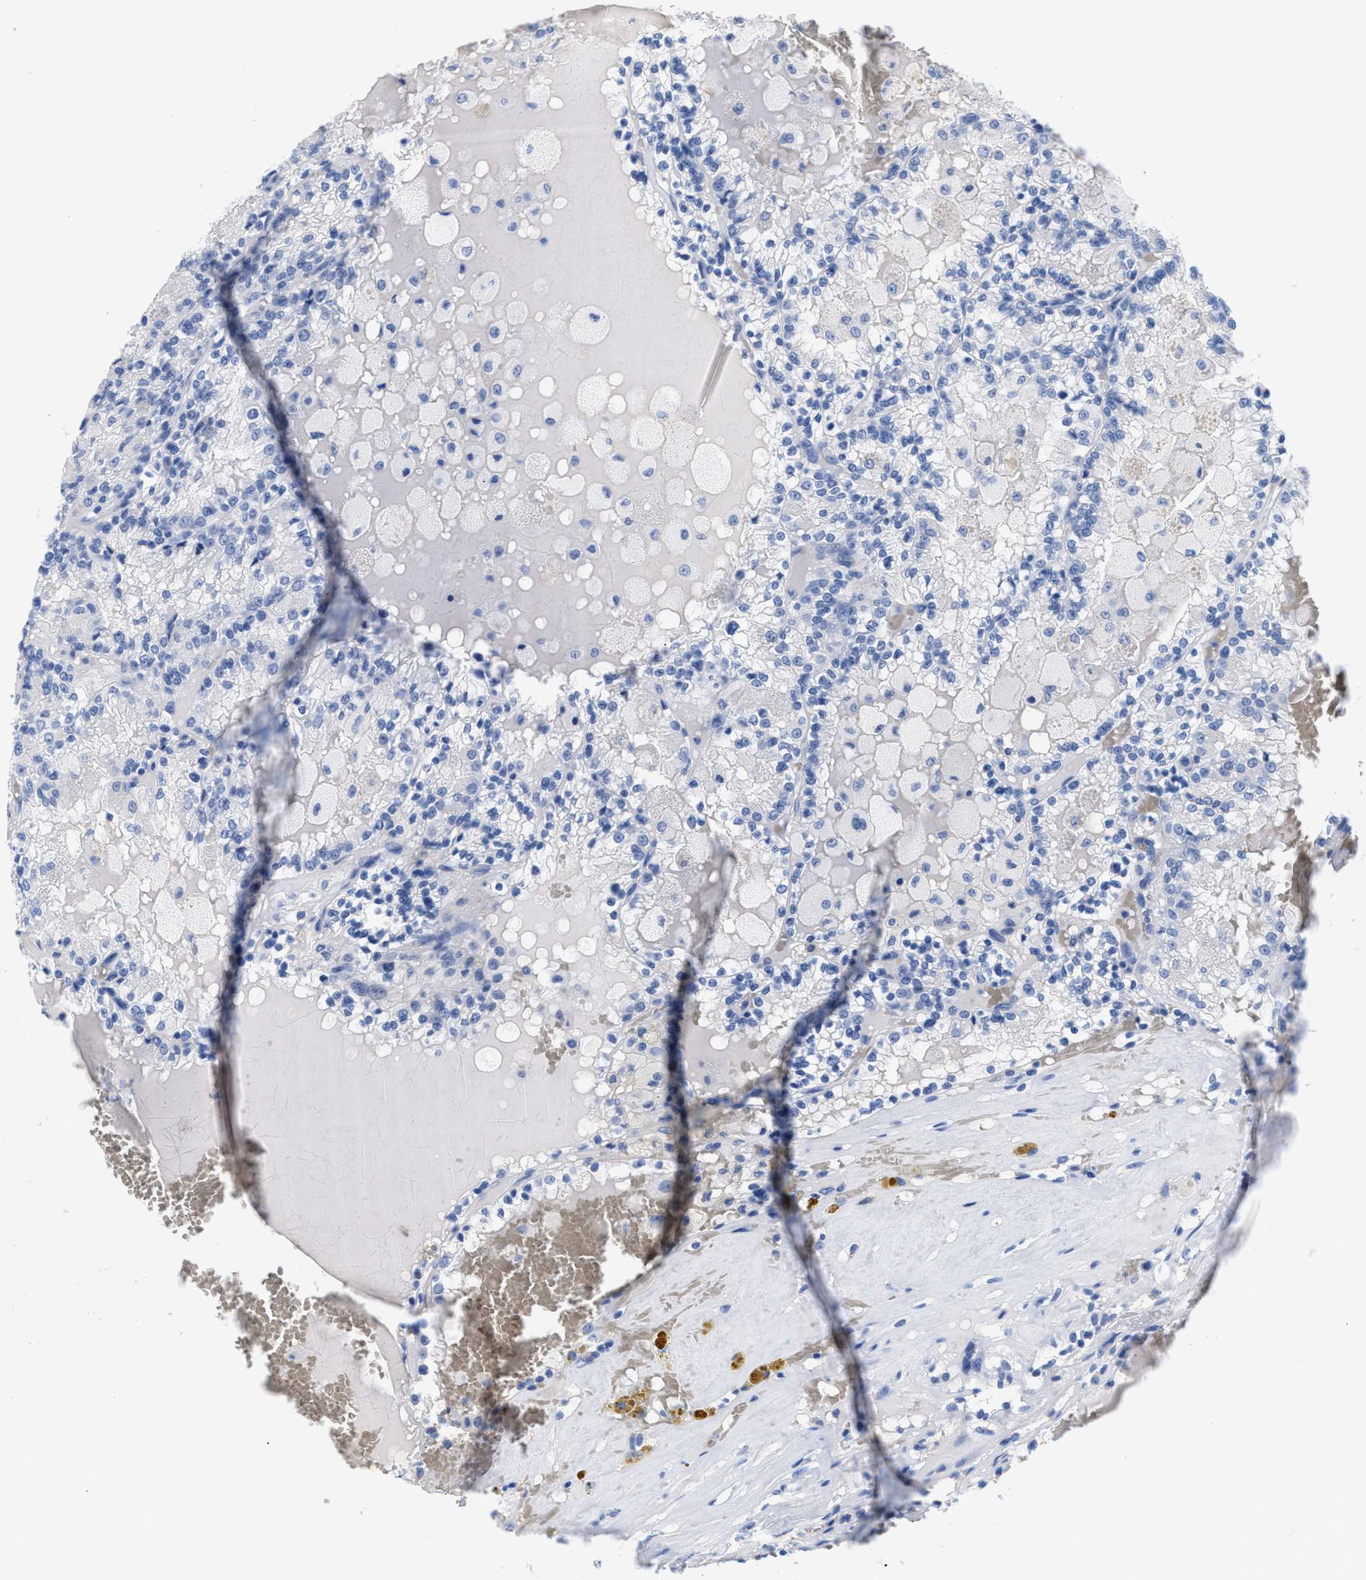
{"staining": {"intensity": "negative", "quantity": "none", "location": "none"}, "tissue": "renal cancer", "cell_type": "Tumor cells", "image_type": "cancer", "snomed": [{"axis": "morphology", "description": "Adenocarcinoma, NOS"}, {"axis": "topography", "description": "Kidney"}], "caption": "Immunohistochemical staining of renal cancer (adenocarcinoma) reveals no significant positivity in tumor cells.", "gene": "SLFN13", "patient": {"sex": "female", "age": 56}}